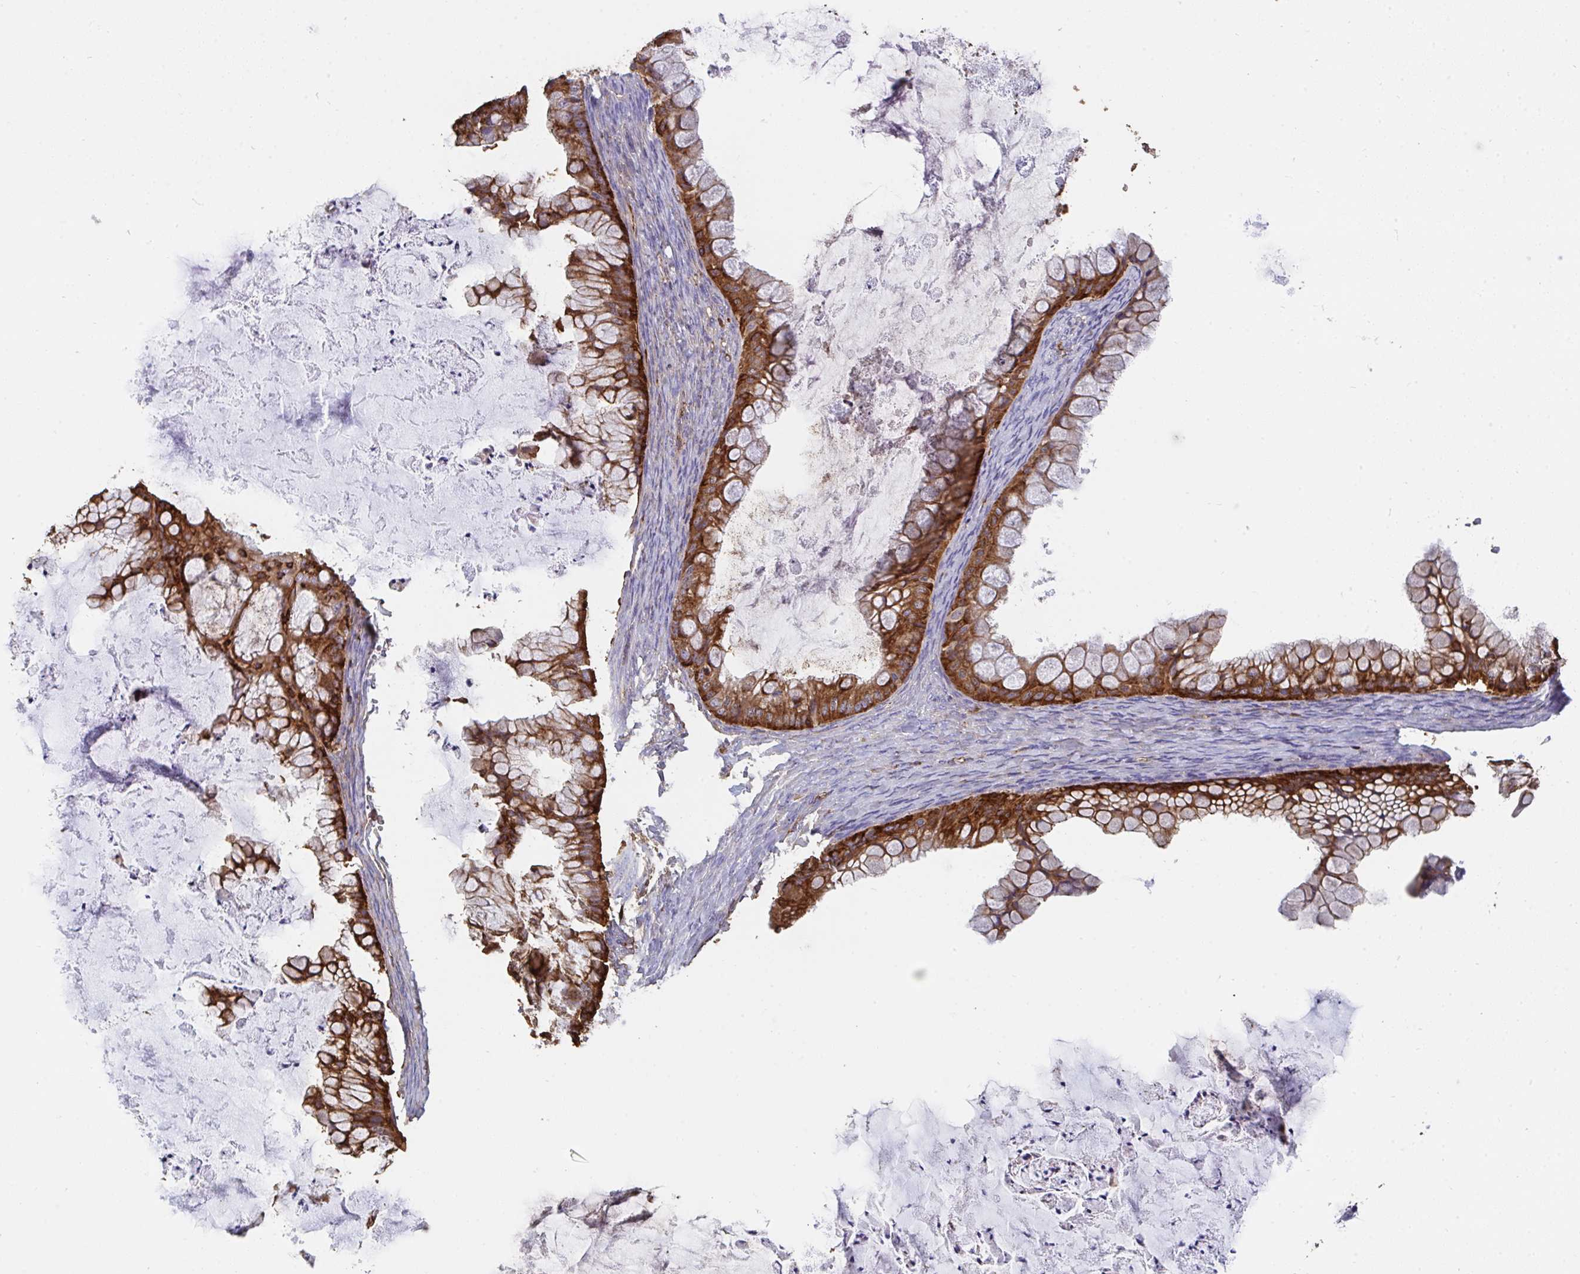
{"staining": {"intensity": "strong", "quantity": ">75%", "location": "cytoplasmic/membranous"}, "tissue": "ovarian cancer", "cell_type": "Tumor cells", "image_type": "cancer", "snomed": [{"axis": "morphology", "description": "Cystadenocarcinoma, mucinous, NOS"}, {"axis": "topography", "description": "Ovary"}], "caption": "This histopathology image demonstrates mucinous cystadenocarcinoma (ovarian) stained with immunohistochemistry (IHC) to label a protein in brown. The cytoplasmic/membranous of tumor cells show strong positivity for the protein. Nuclei are counter-stained blue.", "gene": "CFL1", "patient": {"sex": "female", "age": 35}}